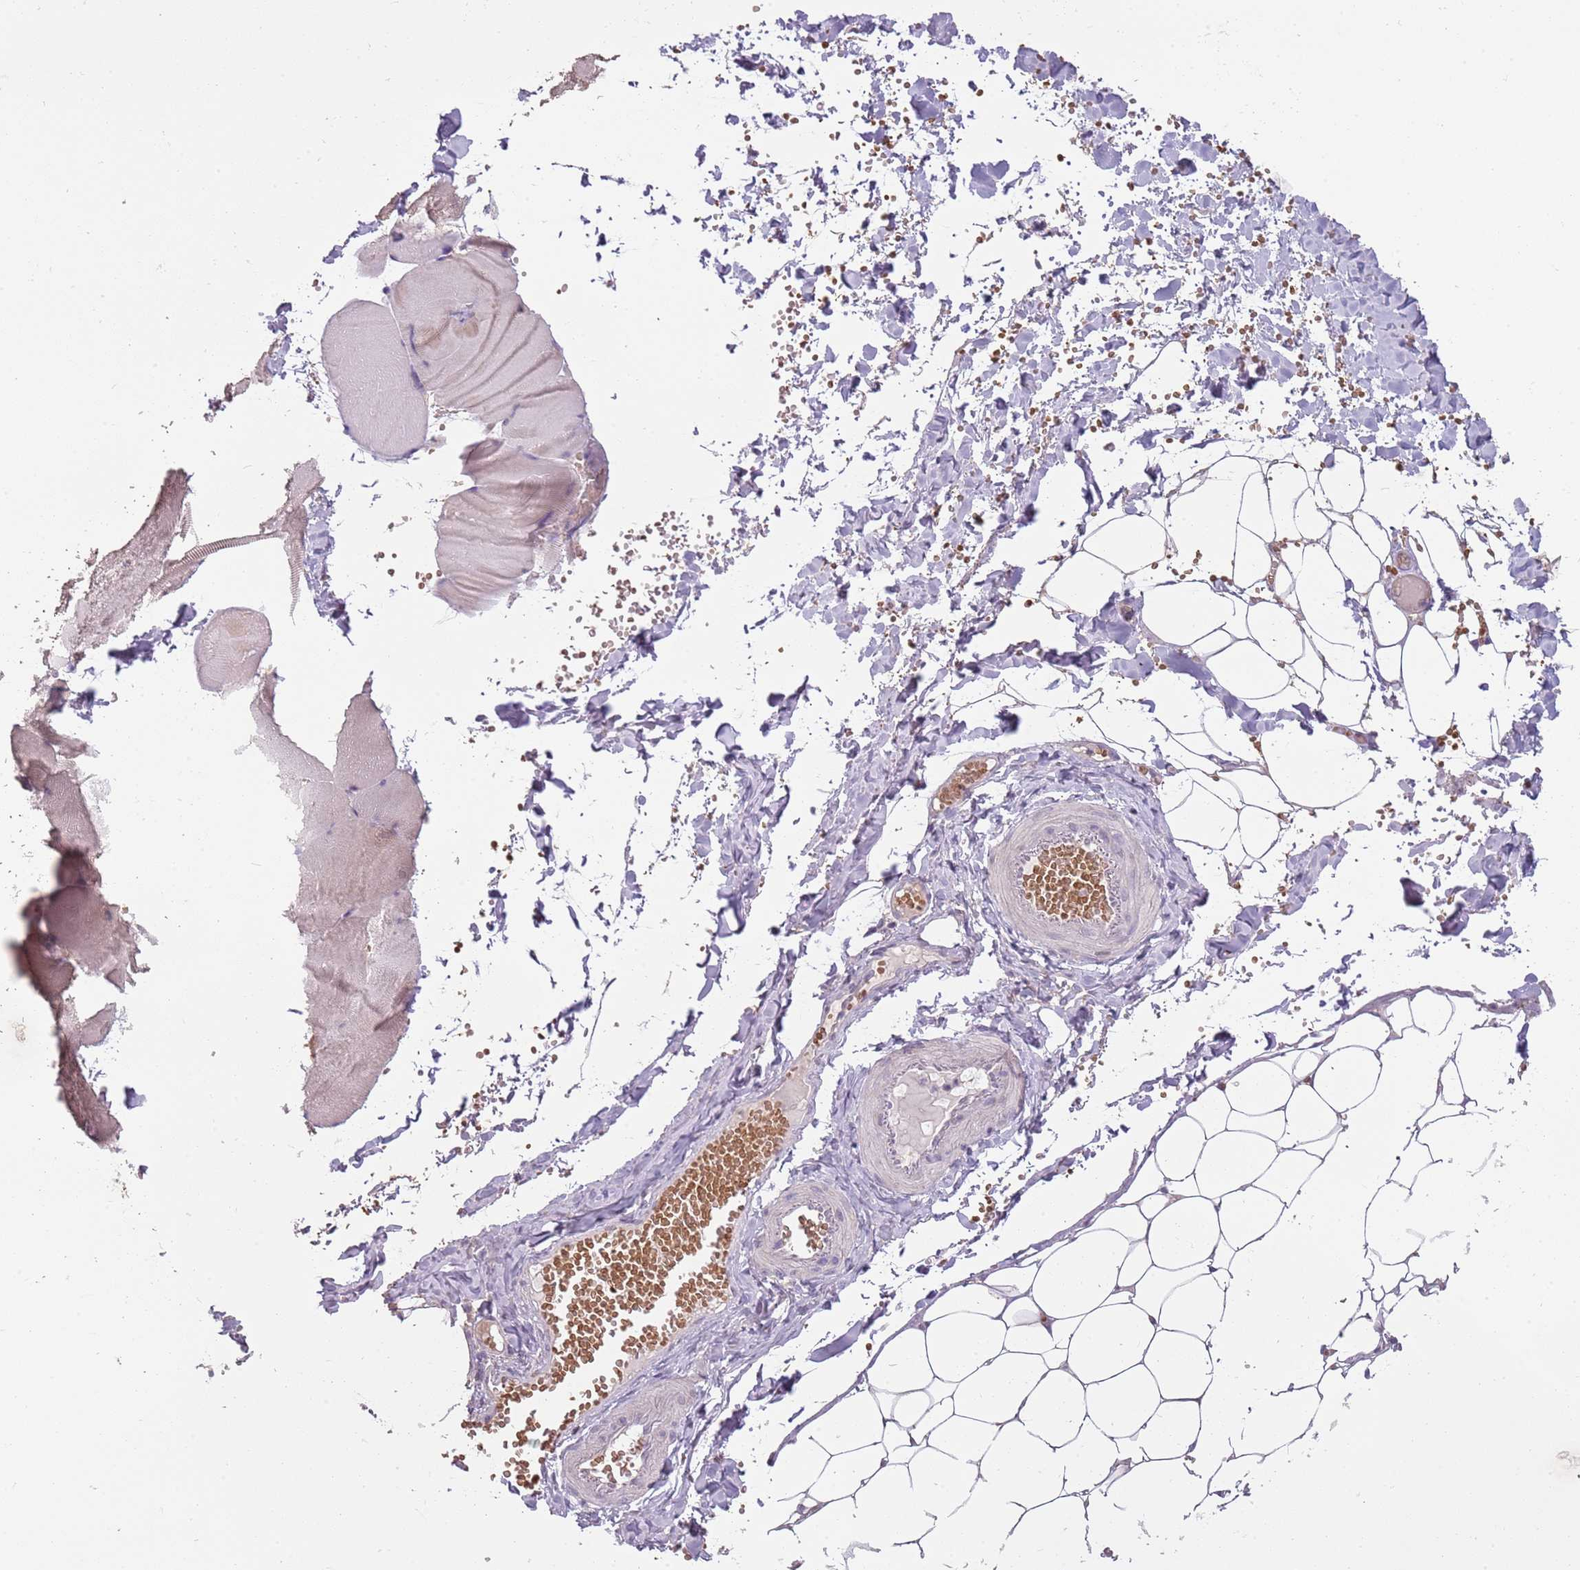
{"staining": {"intensity": "negative", "quantity": "none", "location": "none"}, "tissue": "adipose tissue", "cell_type": "Adipocytes", "image_type": "normal", "snomed": [{"axis": "morphology", "description": "Normal tissue, NOS"}, {"axis": "topography", "description": "Skeletal muscle"}, {"axis": "topography", "description": "Peripheral nerve tissue"}], "caption": "Immunohistochemistry histopathology image of normal human adipose tissue stained for a protein (brown), which exhibits no staining in adipocytes.", "gene": "TEKT4", "patient": {"sex": "female", "age": 55}}